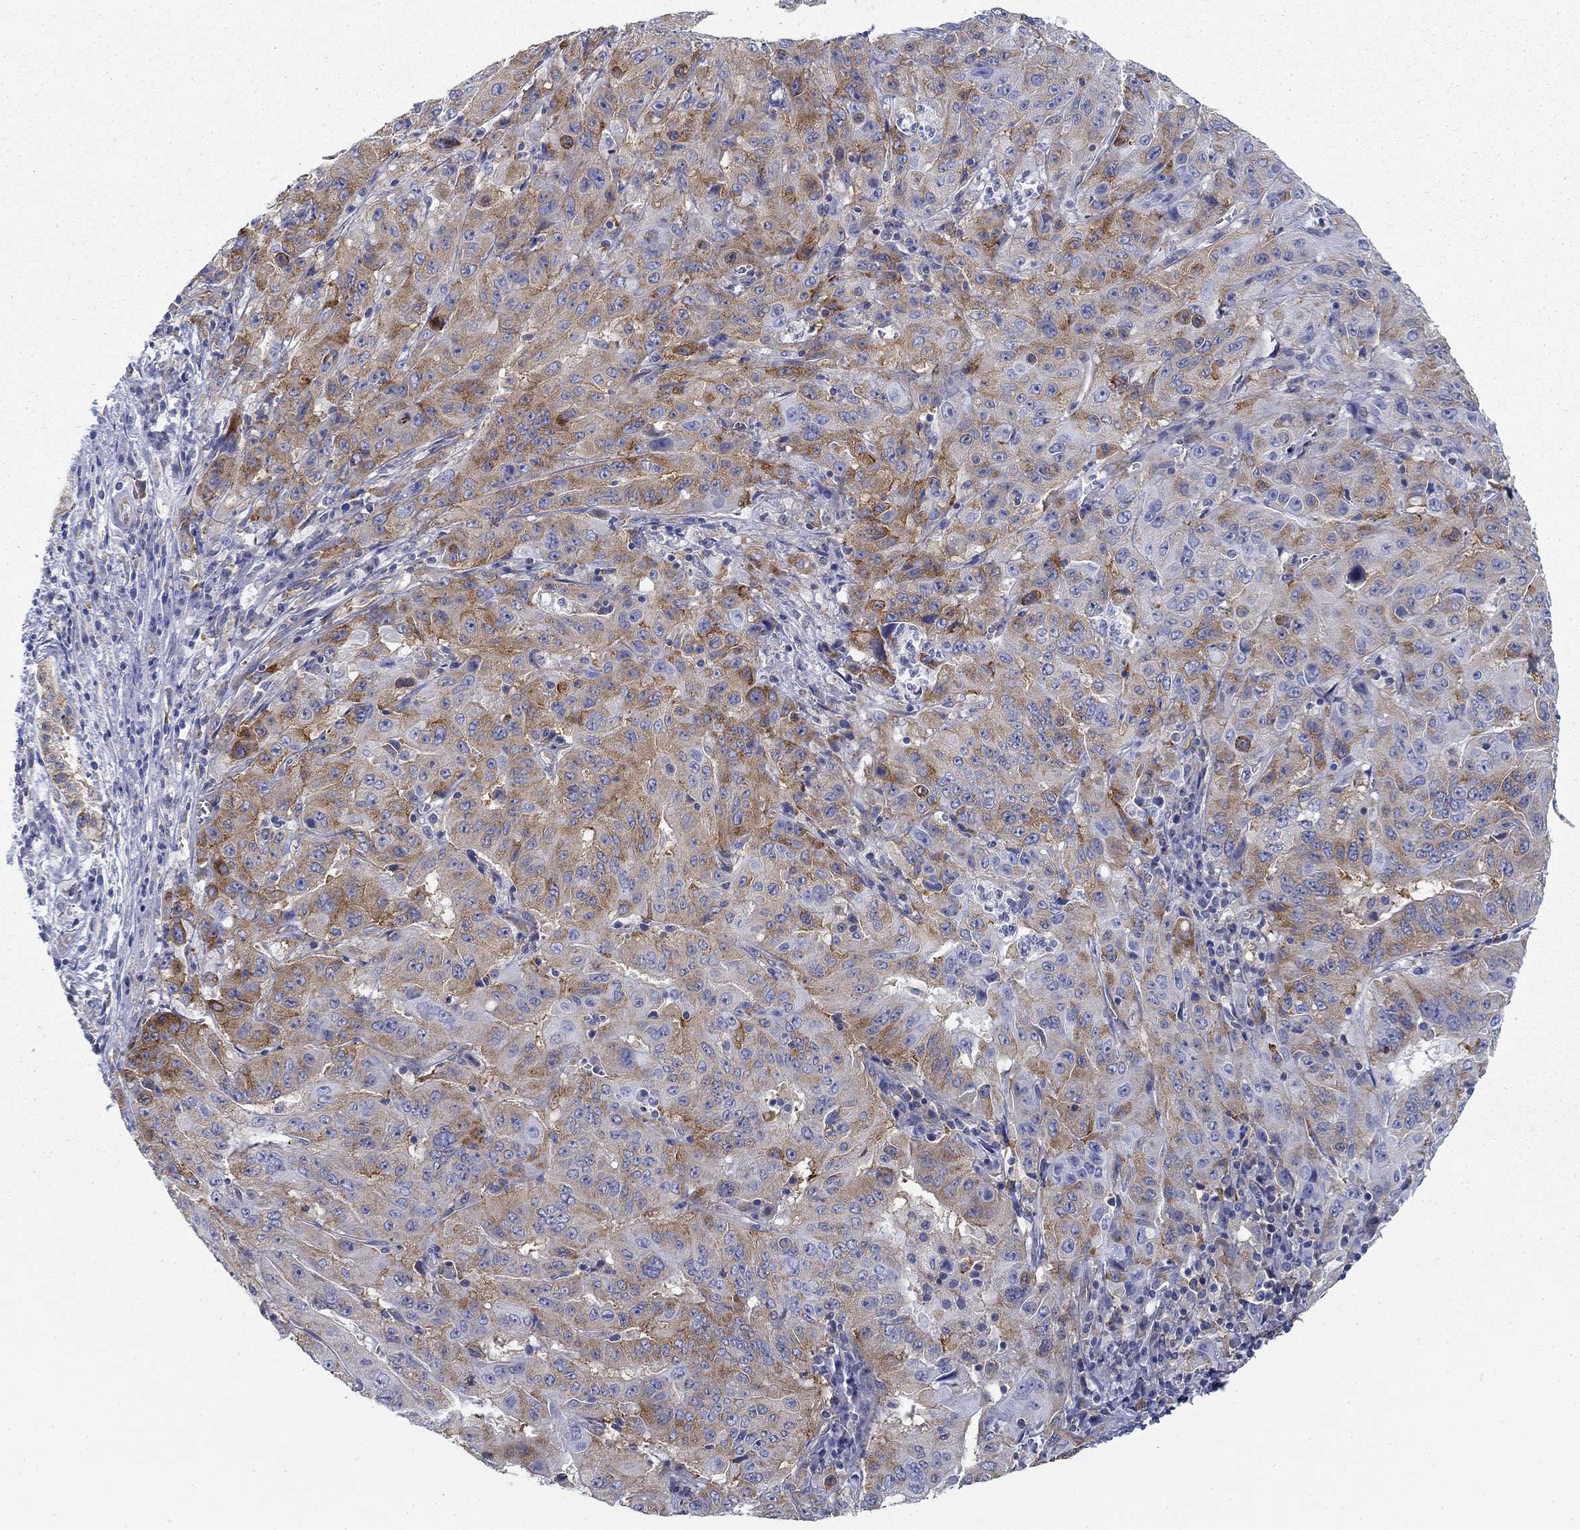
{"staining": {"intensity": "strong", "quantity": "25%-75%", "location": "cytoplasmic/membranous"}, "tissue": "pancreatic cancer", "cell_type": "Tumor cells", "image_type": "cancer", "snomed": [{"axis": "morphology", "description": "Adenocarcinoma, NOS"}, {"axis": "topography", "description": "Pancreas"}], "caption": "Immunohistochemical staining of human pancreatic adenocarcinoma reveals high levels of strong cytoplasmic/membranous protein expression in about 25%-75% of tumor cells.", "gene": "FXR1", "patient": {"sex": "male", "age": 63}}